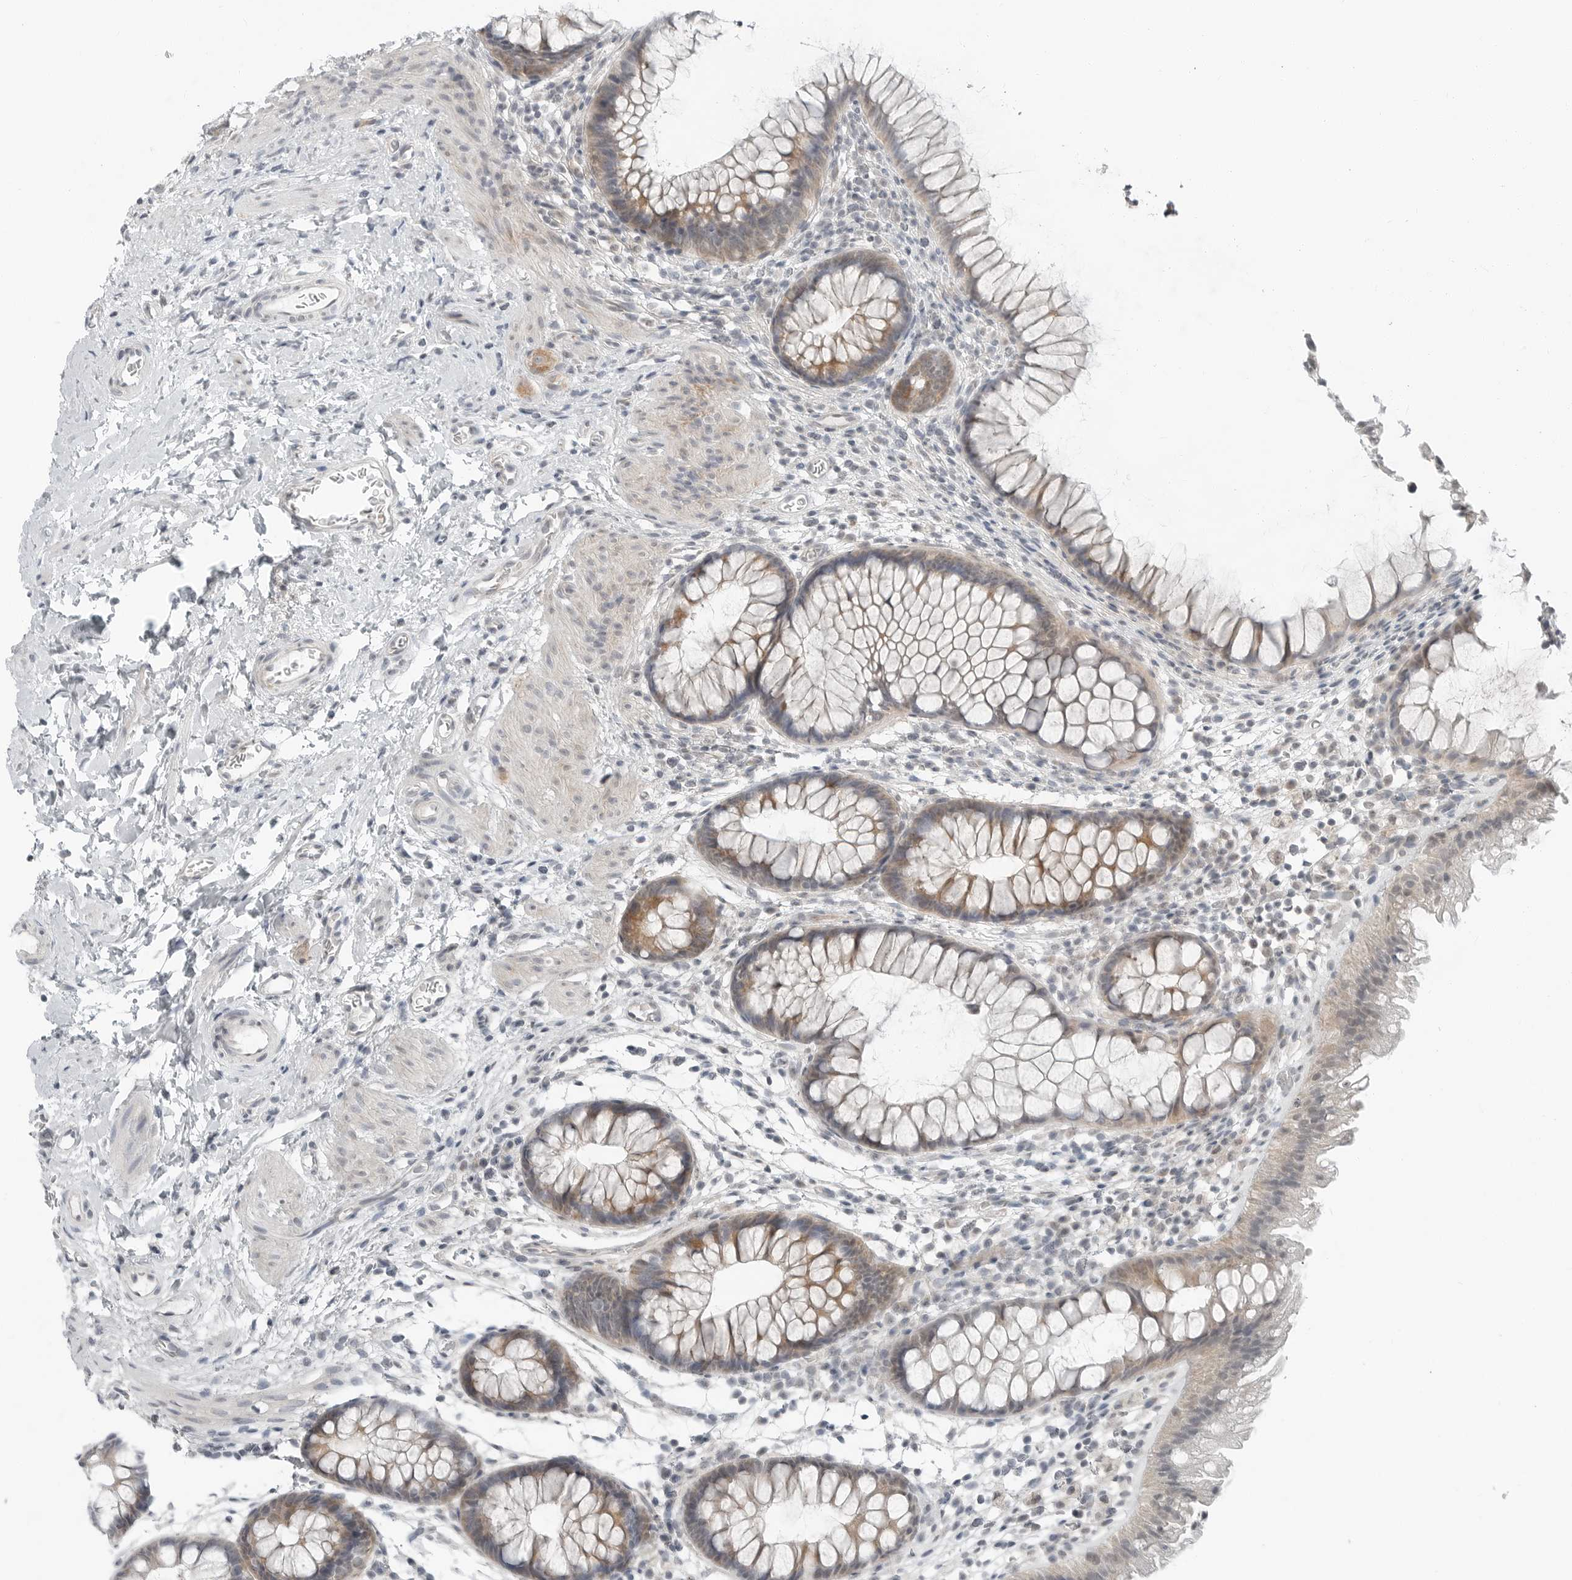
{"staining": {"intensity": "negative", "quantity": "none", "location": "none"}, "tissue": "colon", "cell_type": "Endothelial cells", "image_type": "normal", "snomed": [{"axis": "morphology", "description": "Normal tissue, NOS"}, {"axis": "topography", "description": "Colon"}], "caption": "Immunohistochemical staining of normal human colon exhibits no significant positivity in endothelial cells. (Brightfield microscopy of DAB IHC at high magnification).", "gene": "FCRLB", "patient": {"sex": "female", "age": 62}}